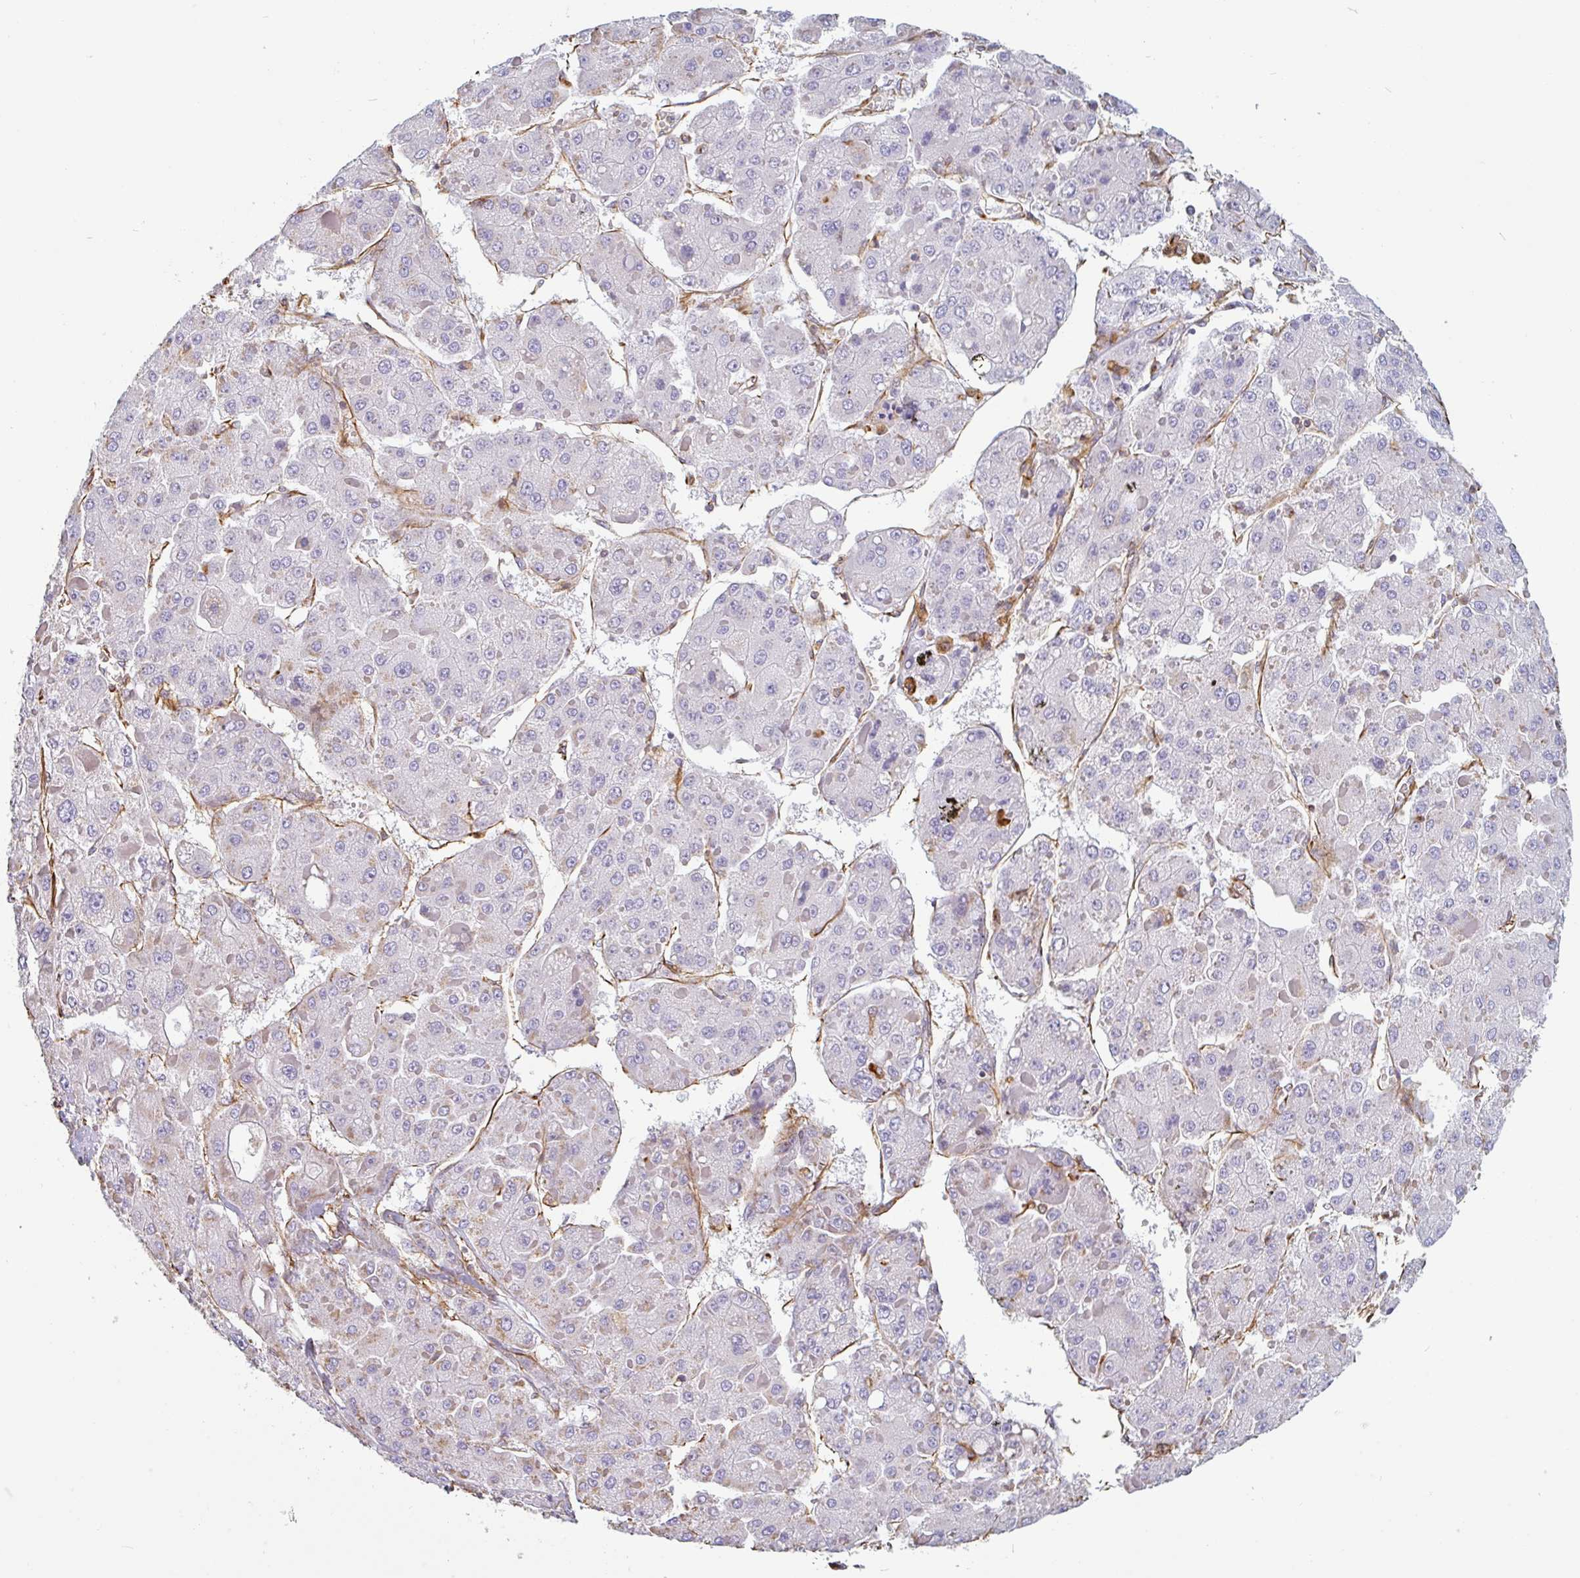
{"staining": {"intensity": "negative", "quantity": "none", "location": "none"}, "tissue": "liver cancer", "cell_type": "Tumor cells", "image_type": "cancer", "snomed": [{"axis": "morphology", "description": "Carcinoma, Hepatocellular, NOS"}, {"axis": "topography", "description": "Liver"}], "caption": "This image is of liver hepatocellular carcinoma stained with immunohistochemistry (IHC) to label a protein in brown with the nuclei are counter-stained blue. There is no positivity in tumor cells.", "gene": "PPFIA1", "patient": {"sex": "female", "age": 73}}